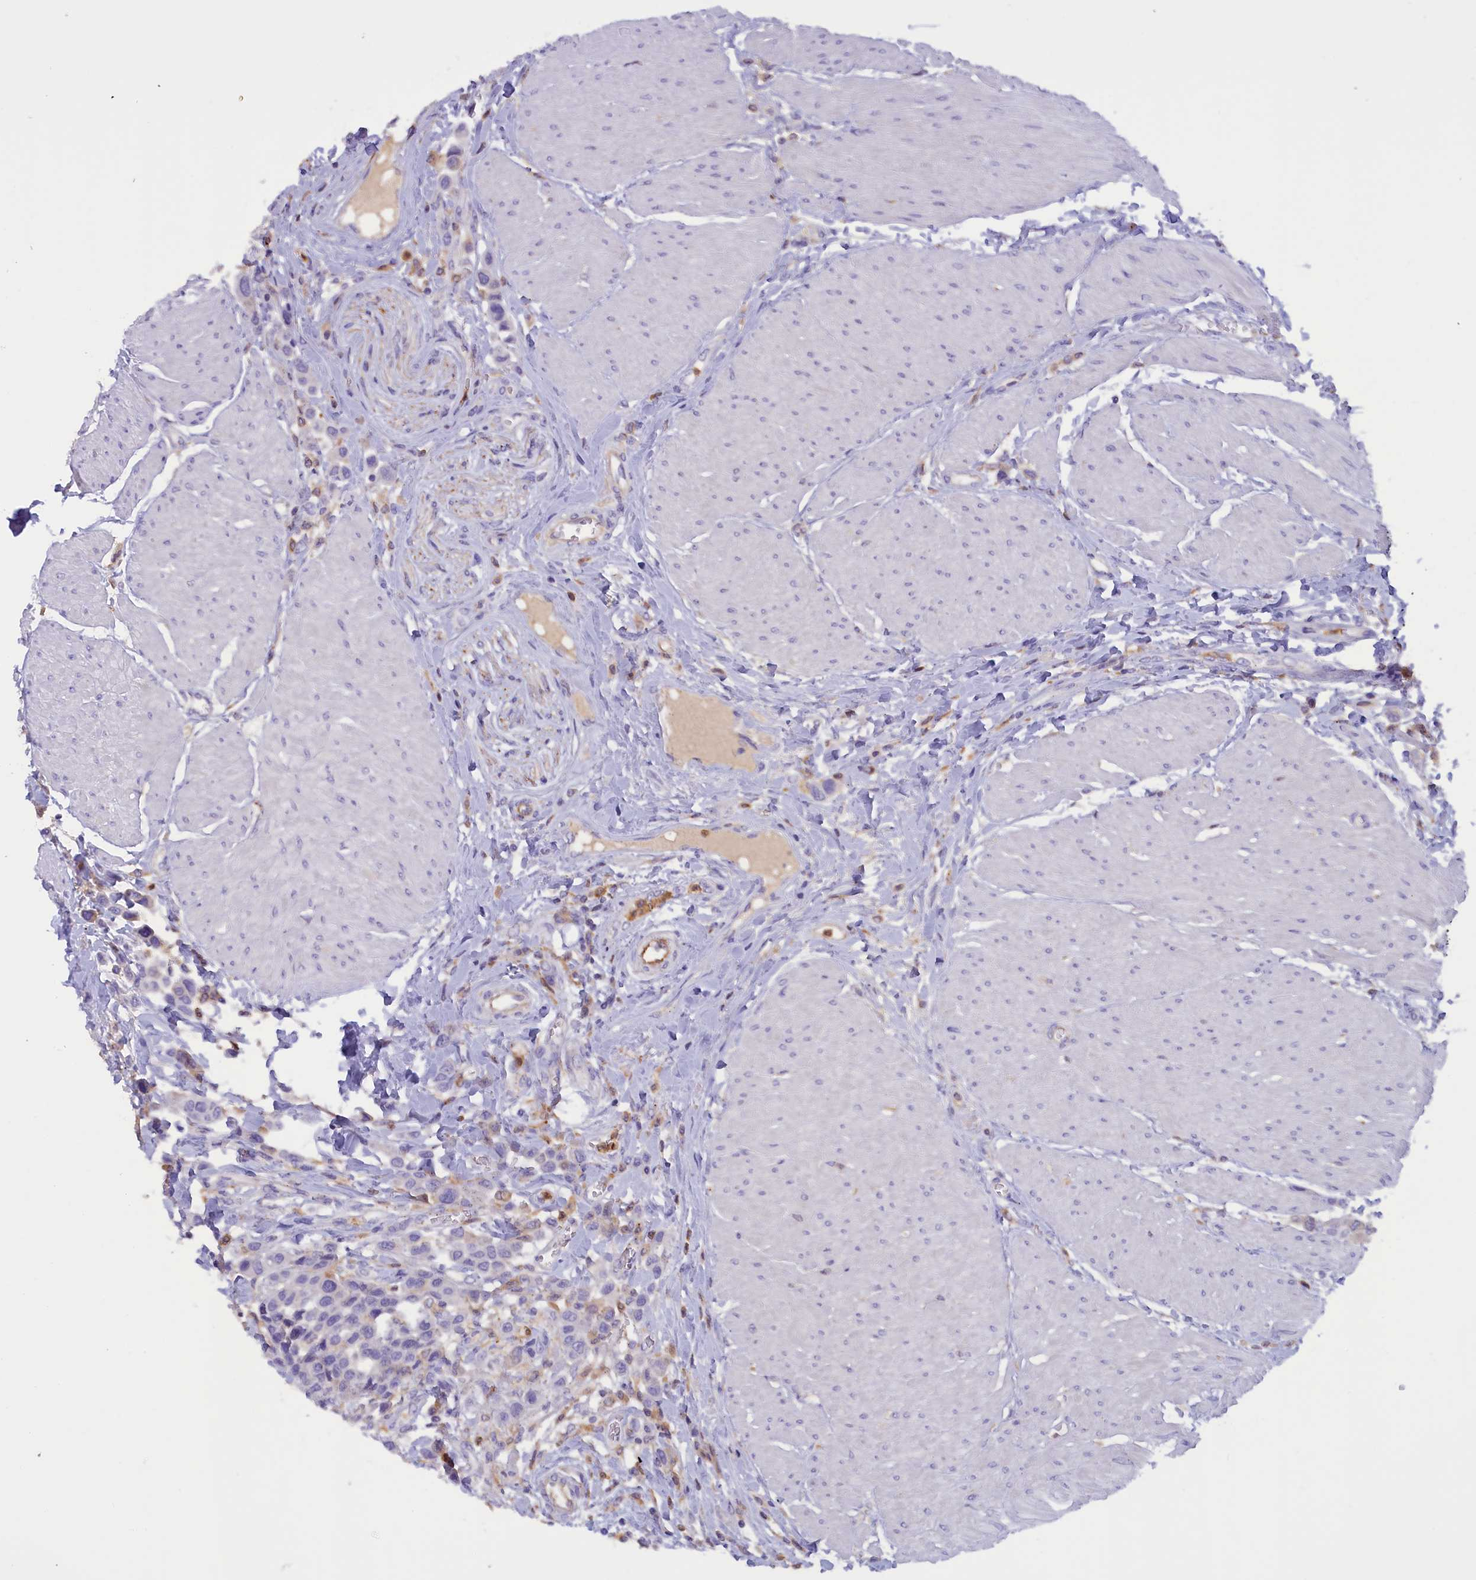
{"staining": {"intensity": "negative", "quantity": "none", "location": "none"}, "tissue": "urothelial cancer", "cell_type": "Tumor cells", "image_type": "cancer", "snomed": [{"axis": "morphology", "description": "Urothelial carcinoma, High grade"}, {"axis": "topography", "description": "Urinary bladder"}], "caption": "High magnification brightfield microscopy of urothelial cancer stained with DAB (3,3'-diaminobenzidine) (brown) and counterstained with hematoxylin (blue): tumor cells show no significant positivity.", "gene": "FAM149B1", "patient": {"sex": "male", "age": 50}}